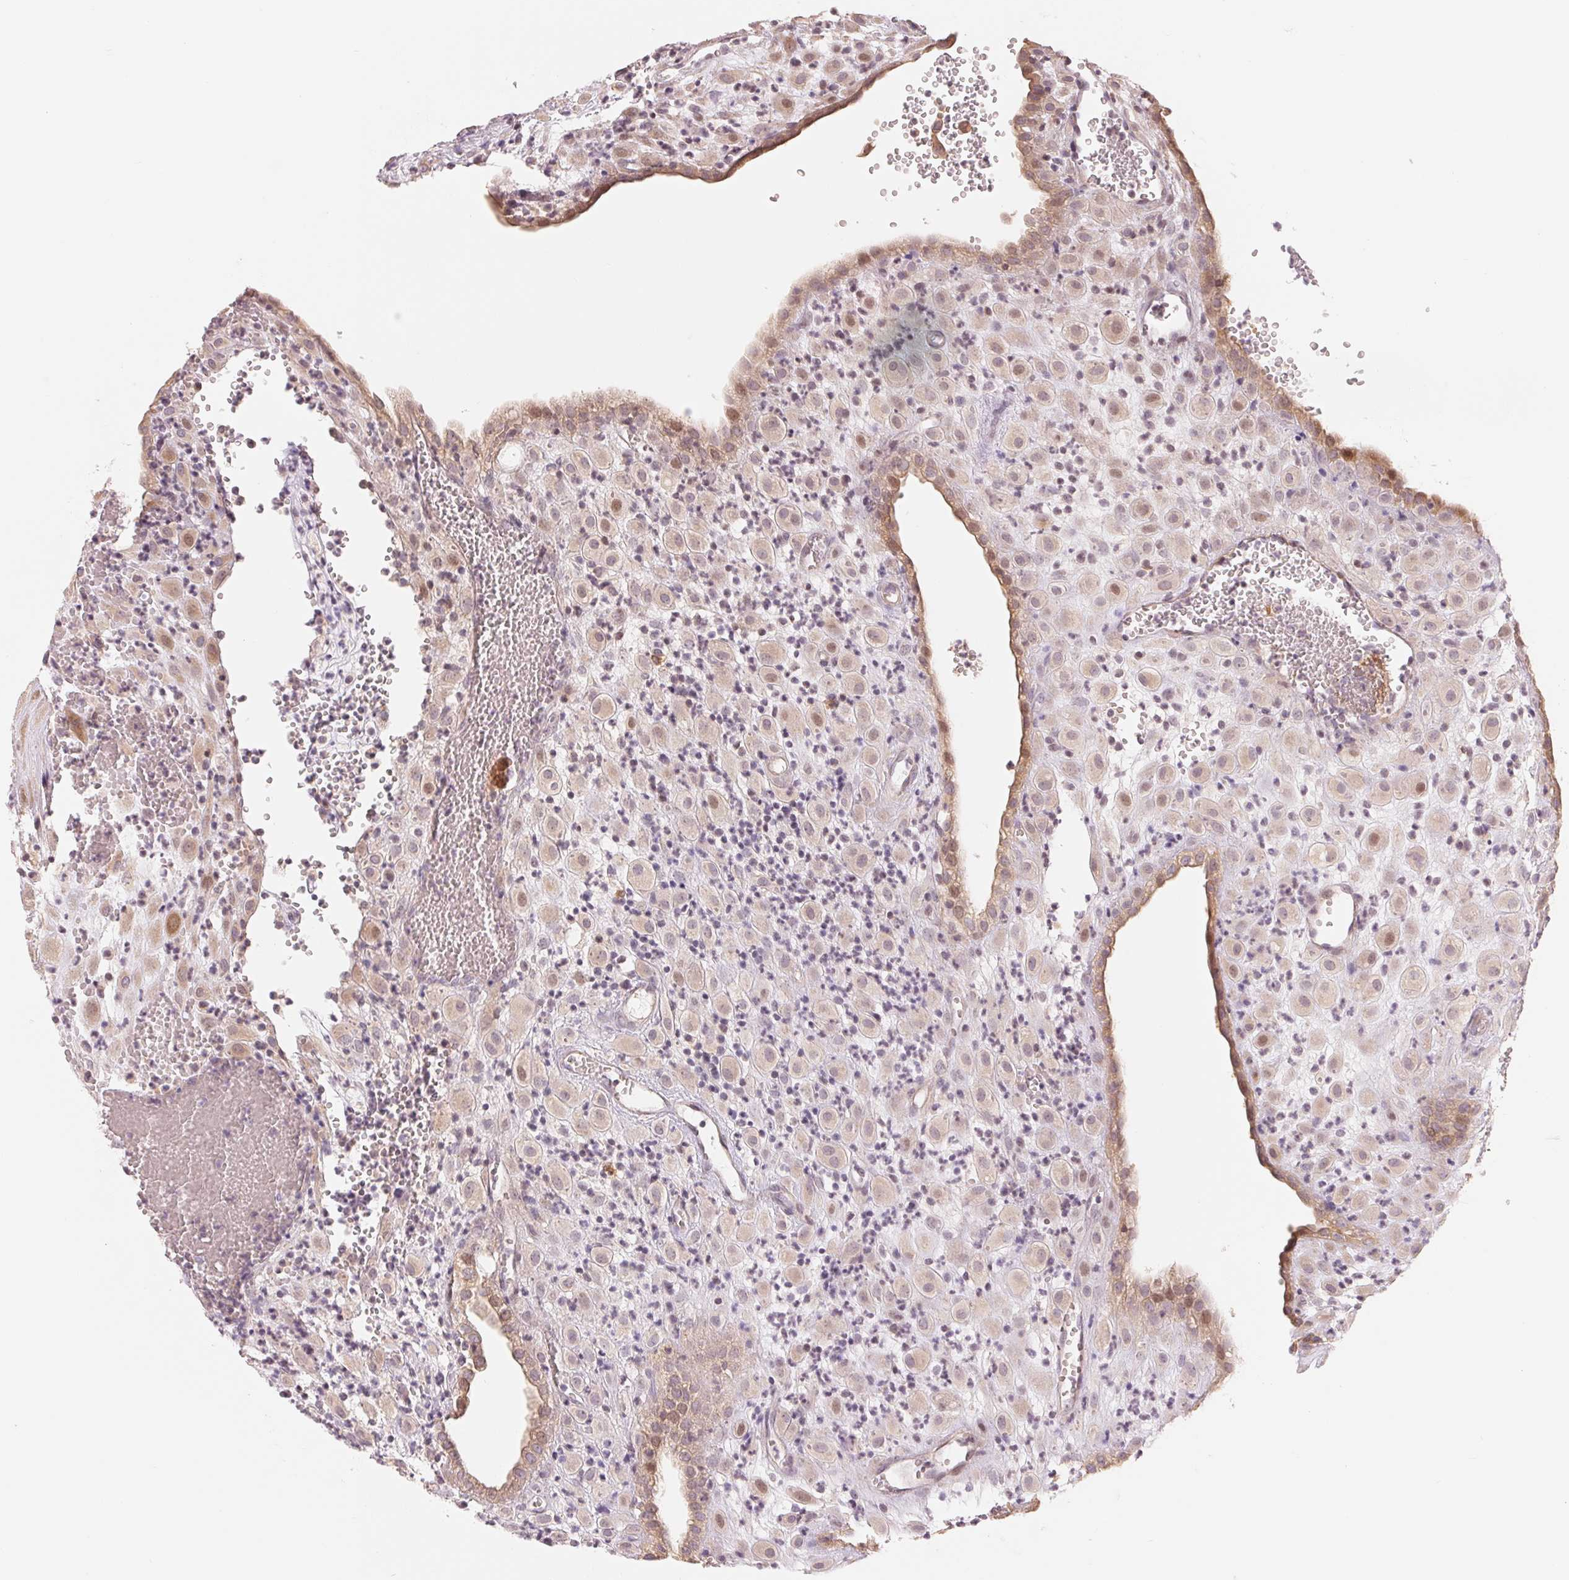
{"staining": {"intensity": "weak", "quantity": "<25%", "location": "cytoplasmic/membranous"}, "tissue": "placenta", "cell_type": "Decidual cells", "image_type": "normal", "snomed": [{"axis": "morphology", "description": "Normal tissue, NOS"}, {"axis": "topography", "description": "Placenta"}], "caption": "This is a micrograph of immunohistochemistry staining of unremarkable placenta, which shows no staining in decidual cells.", "gene": "DENND2C", "patient": {"sex": "female", "age": 24}}